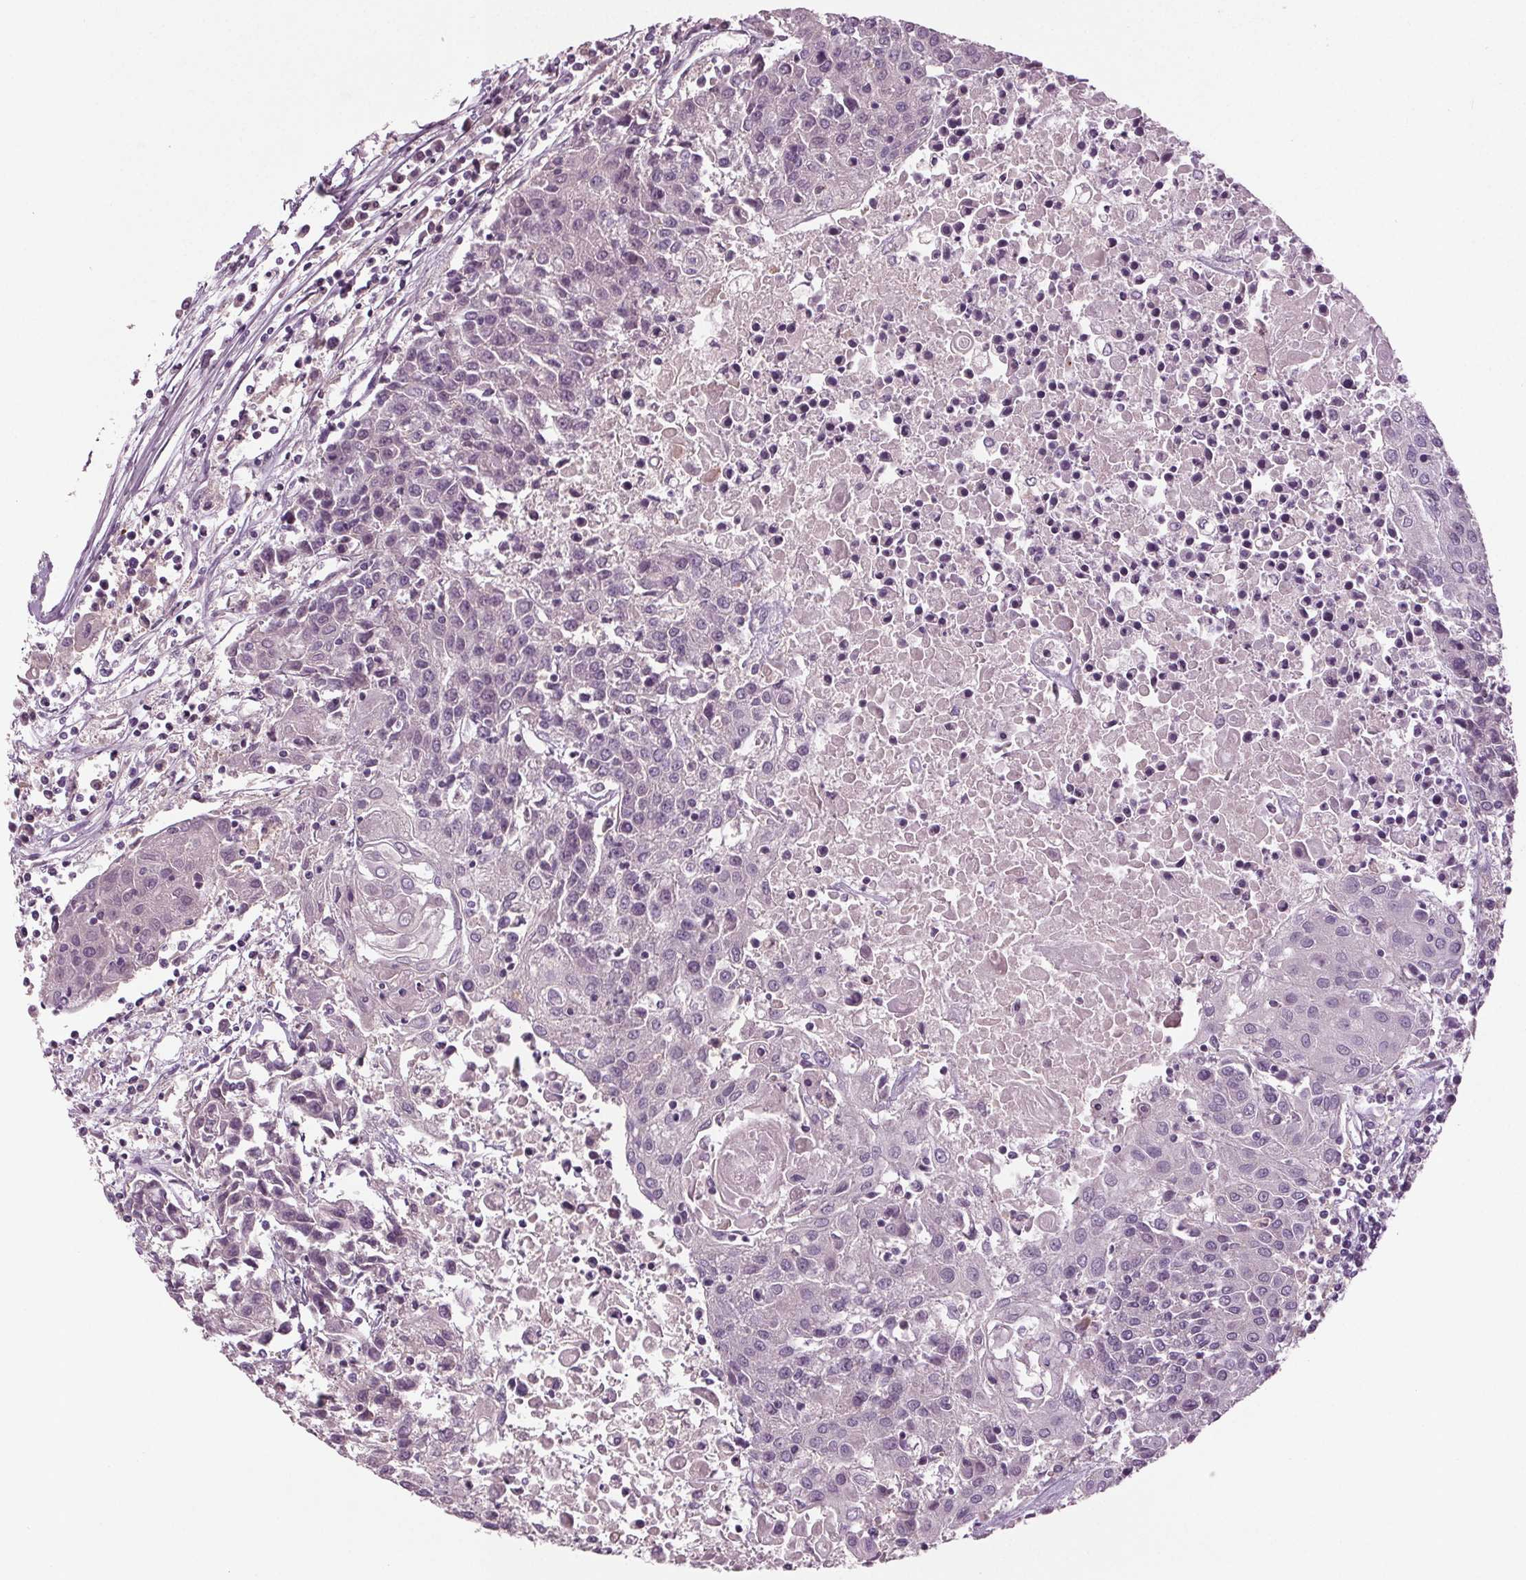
{"staining": {"intensity": "negative", "quantity": "none", "location": "none"}, "tissue": "urothelial cancer", "cell_type": "Tumor cells", "image_type": "cancer", "snomed": [{"axis": "morphology", "description": "Urothelial carcinoma, High grade"}, {"axis": "topography", "description": "Urinary bladder"}], "caption": "This is a micrograph of immunohistochemistry staining of urothelial carcinoma (high-grade), which shows no expression in tumor cells.", "gene": "BHLHE22", "patient": {"sex": "female", "age": 85}}